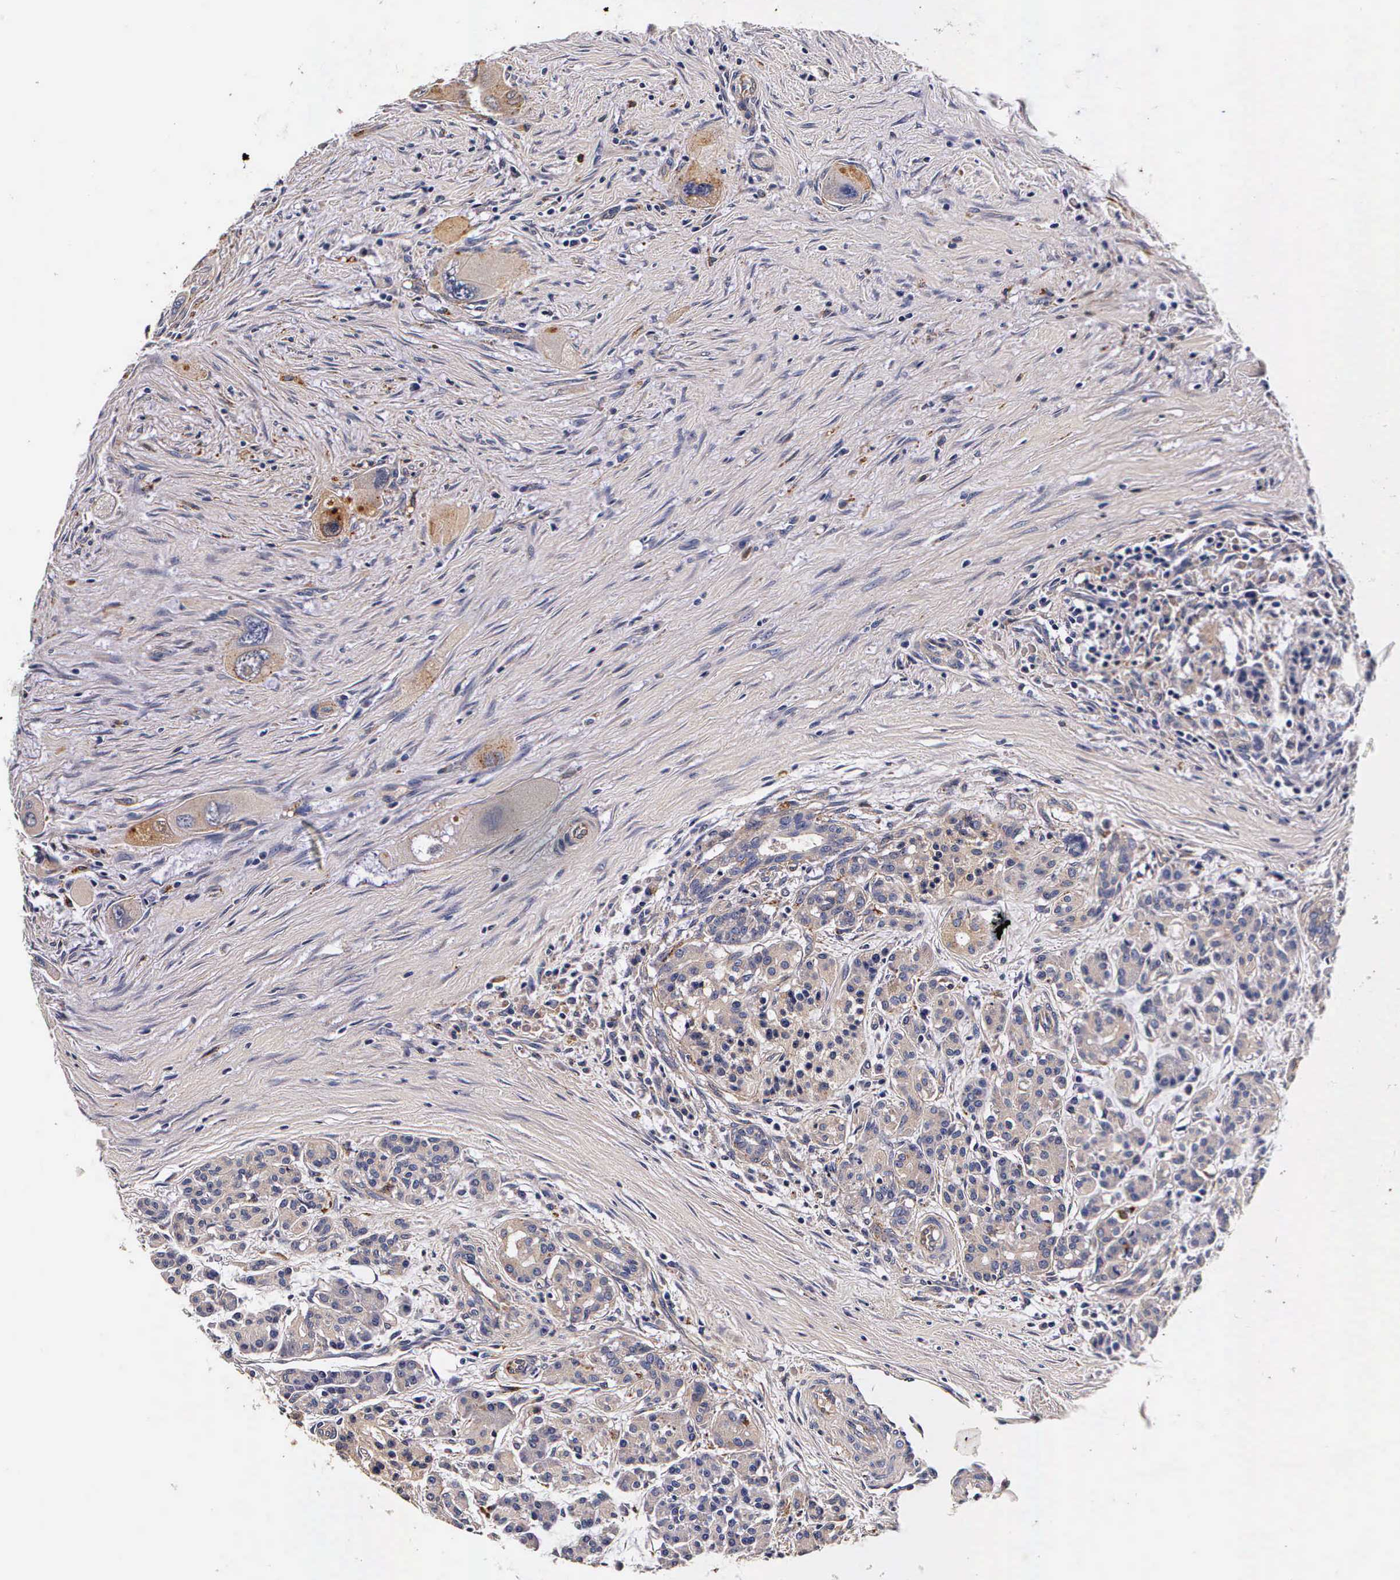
{"staining": {"intensity": "moderate", "quantity": "25%-75%", "location": "cytoplasmic/membranous"}, "tissue": "pancreas", "cell_type": "Exocrine glandular cells", "image_type": "normal", "snomed": [{"axis": "morphology", "description": "Normal tissue, NOS"}, {"axis": "topography", "description": "Pancreas"}], "caption": "Moderate cytoplasmic/membranous protein staining is identified in approximately 25%-75% of exocrine glandular cells in pancreas. (IHC, brightfield microscopy, high magnification).", "gene": "CTSB", "patient": {"sex": "male", "age": 73}}